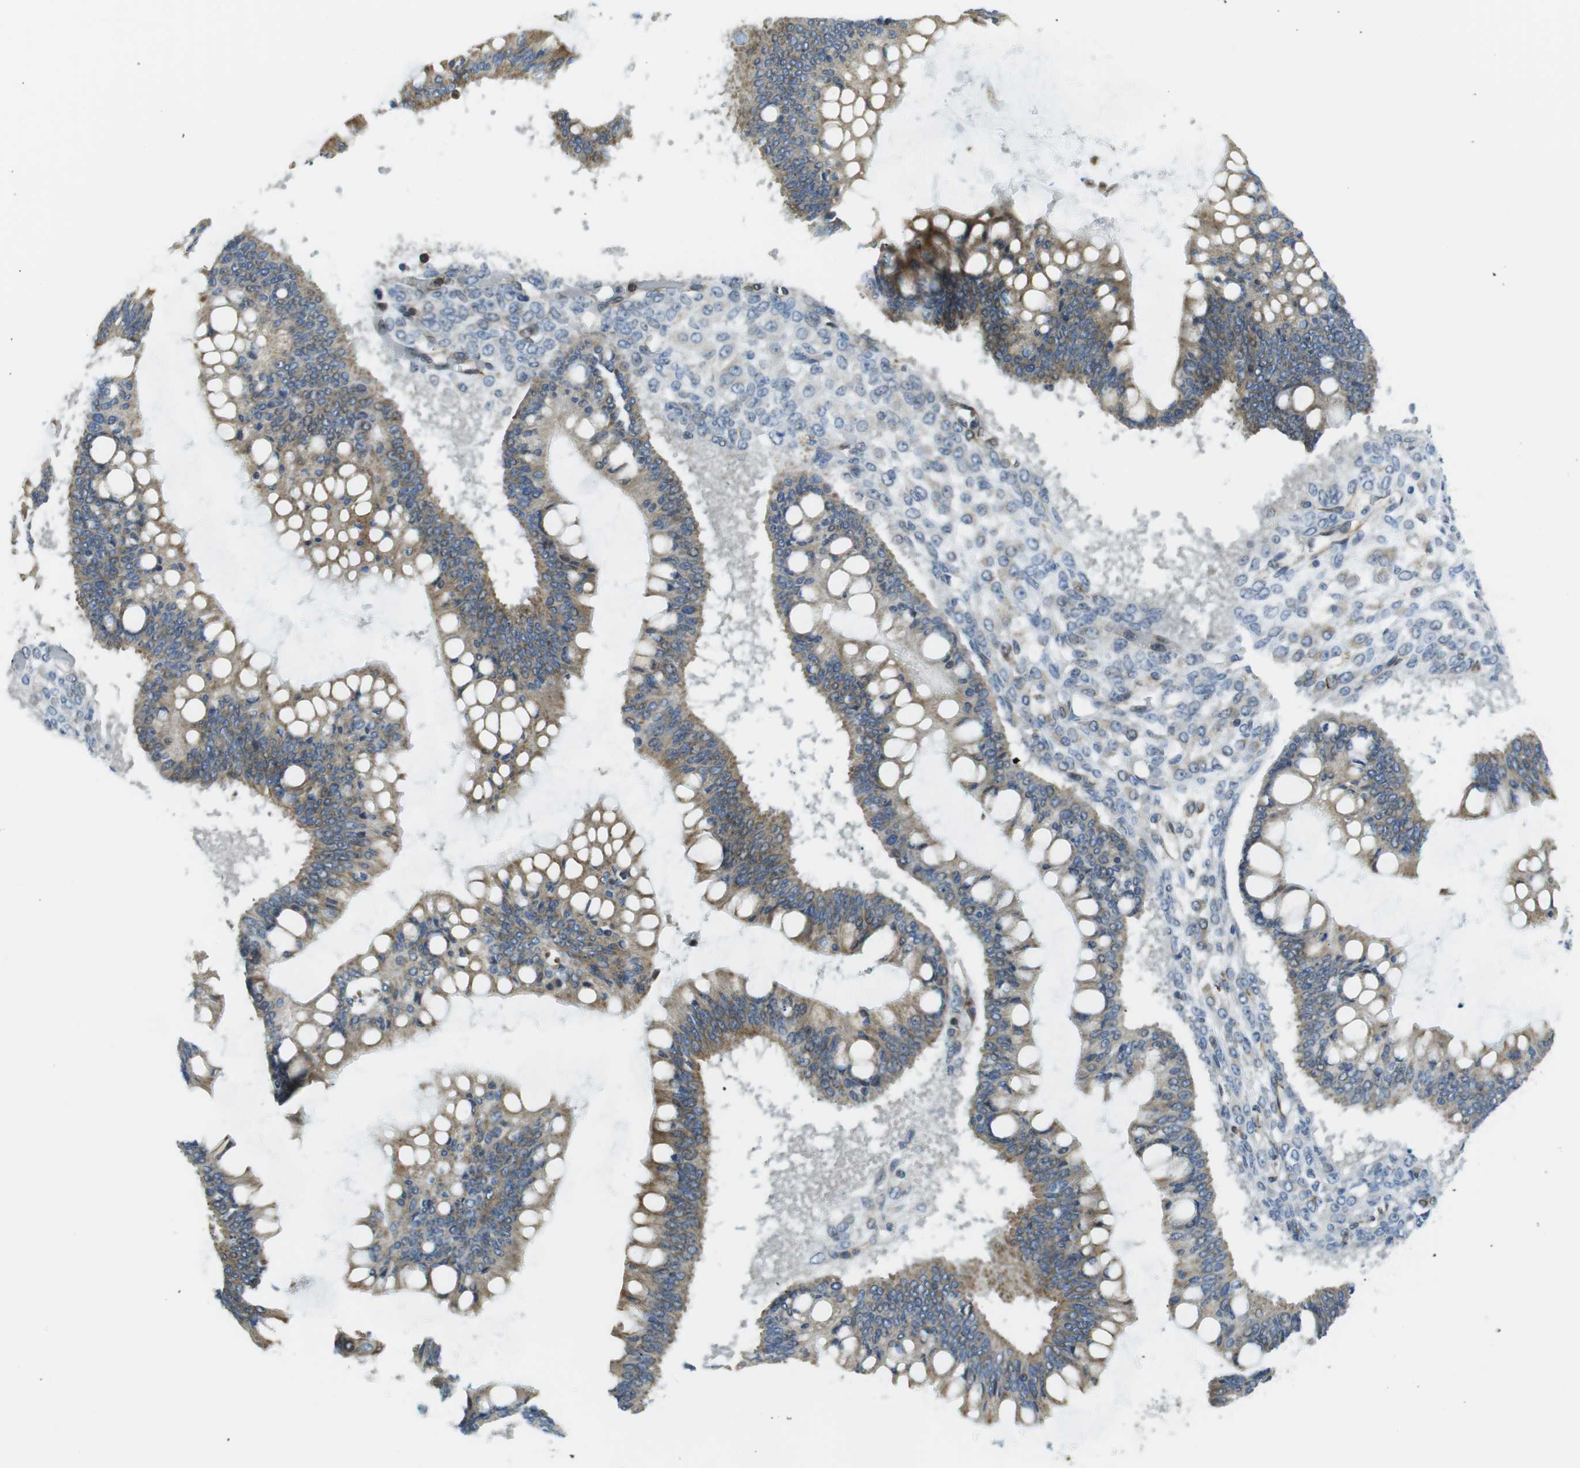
{"staining": {"intensity": "moderate", "quantity": "25%-75%", "location": "cytoplasmic/membranous"}, "tissue": "ovarian cancer", "cell_type": "Tumor cells", "image_type": "cancer", "snomed": [{"axis": "morphology", "description": "Cystadenocarcinoma, mucinous, NOS"}, {"axis": "topography", "description": "Ovary"}], "caption": "IHC photomicrograph of neoplastic tissue: human mucinous cystadenocarcinoma (ovarian) stained using IHC displays medium levels of moderate protein expression localized specifically in the cytoplasmic/membranous of tumor cells, appearing as a cytoplasmic/membranous brown color.", "gene": "KCNE3", "patient": {"sex": "female", "age": 73}}